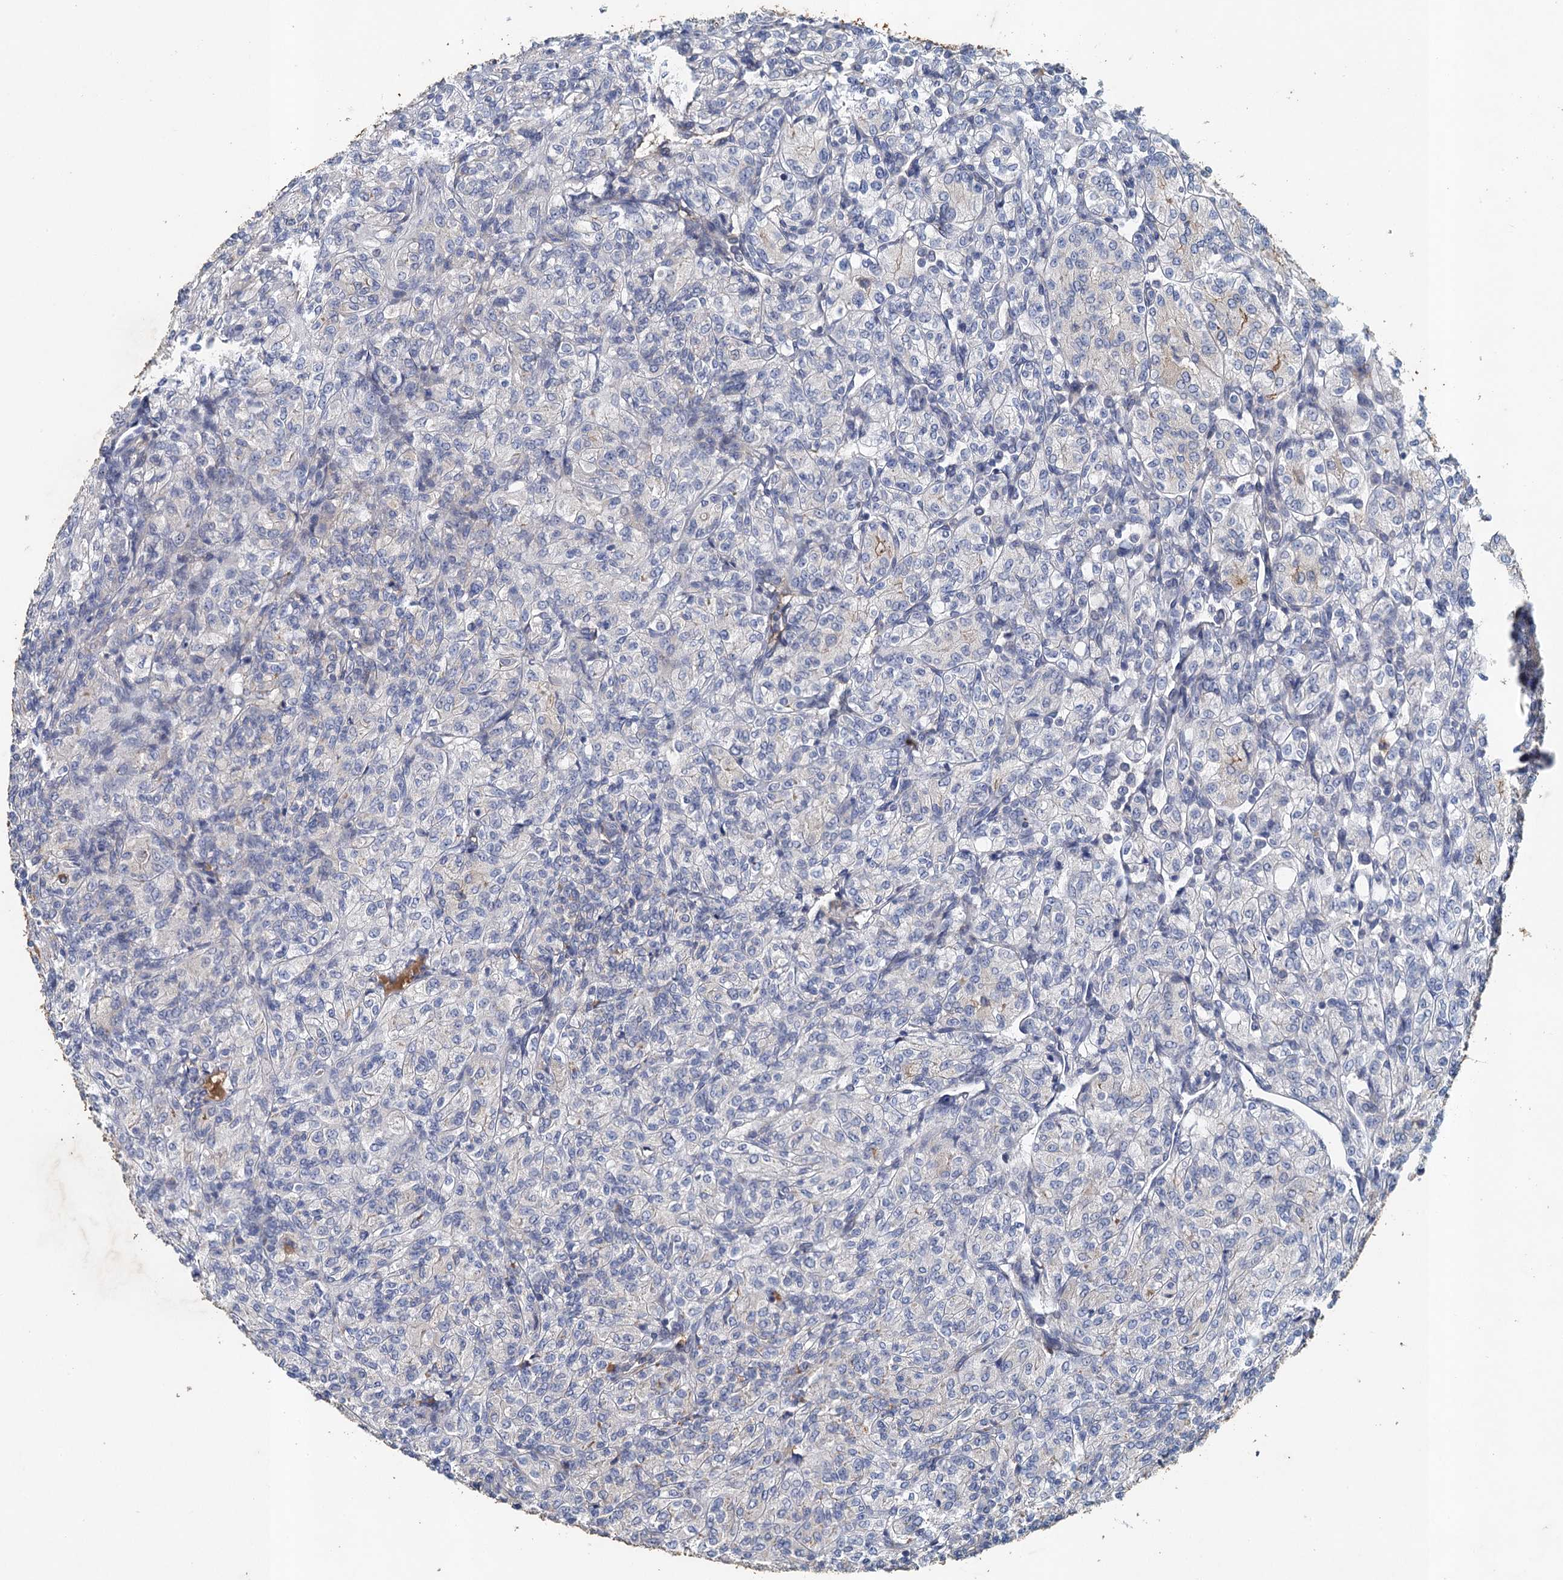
{"staining": {"intensity": "negative", "quantity": "none", "location": "none"}, "tissue": "renal cancer", "cell_type": "Tumor cells", "image_type": "cancer", "snomed": [{"axis": "morphology", "description": "Adenocarcinoma, NOS"}, {"axis": "topography", "description": "Kidney"}], "caption": "Immunohistochemistry of renal cancer reveals no expression in tumor cells.", "gene": "TPCN1", "patient": {"sex": "male", "age": 77}}